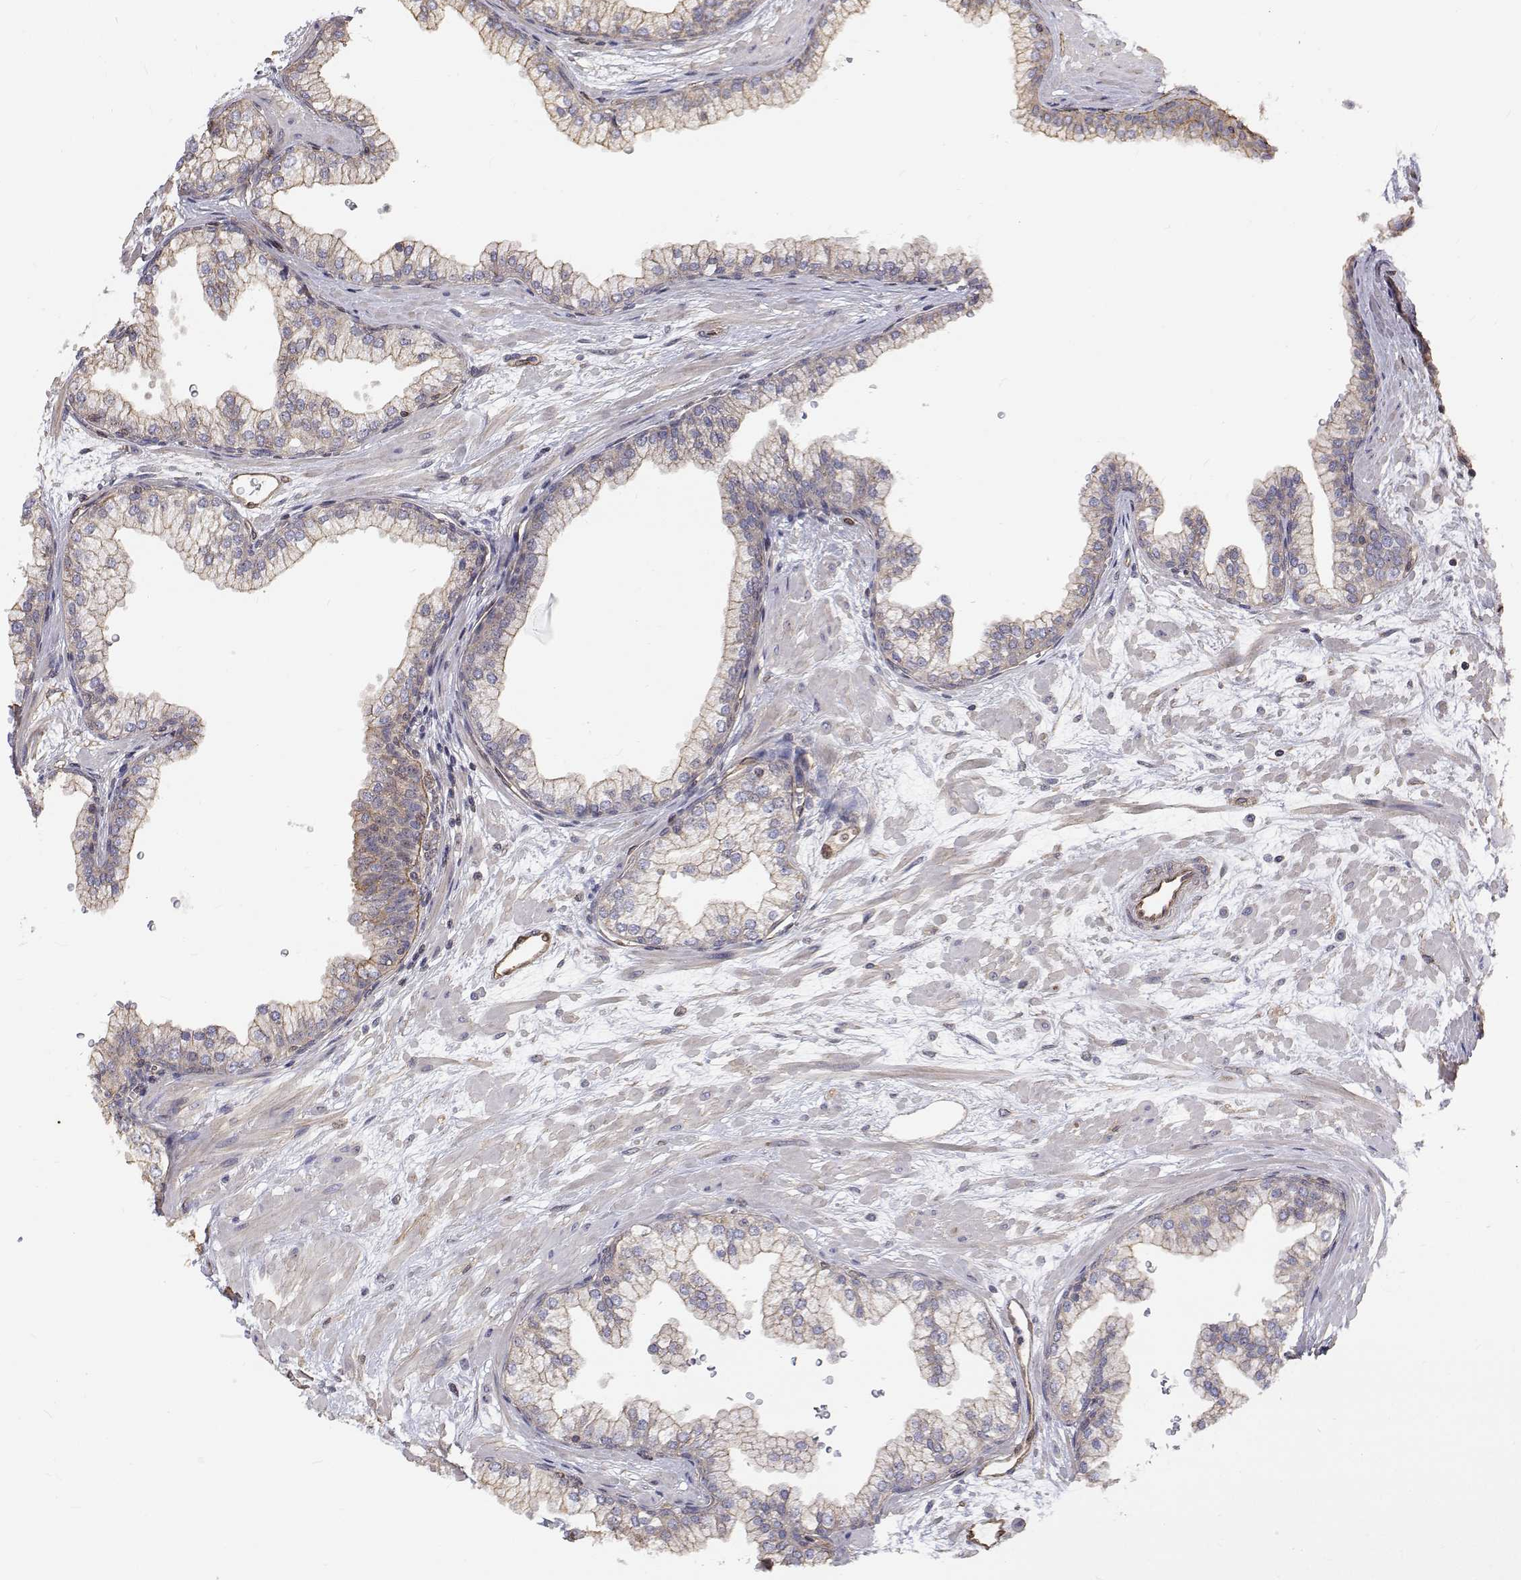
{"staining": {"intensity": "negative", "quantity": "none", "location": "none"}, "tissue": "prostate", "cell_type": "Glandular cells", "image_type": "normal", "snomed": [{"axis": "morphology", "description": "Normal tissue, NOS"}, {"axis": "topography", "description": "Prostate"}, {"axis": "topography", "description": "Peripheral nerve tissue"}], "caption": "IHC photomicrograph of normal human prostate stained for a protein (brown), which displays no expression in glandular cells.", "gene": "GSDMA", "patient": {"sex": "male", "age": 61}}